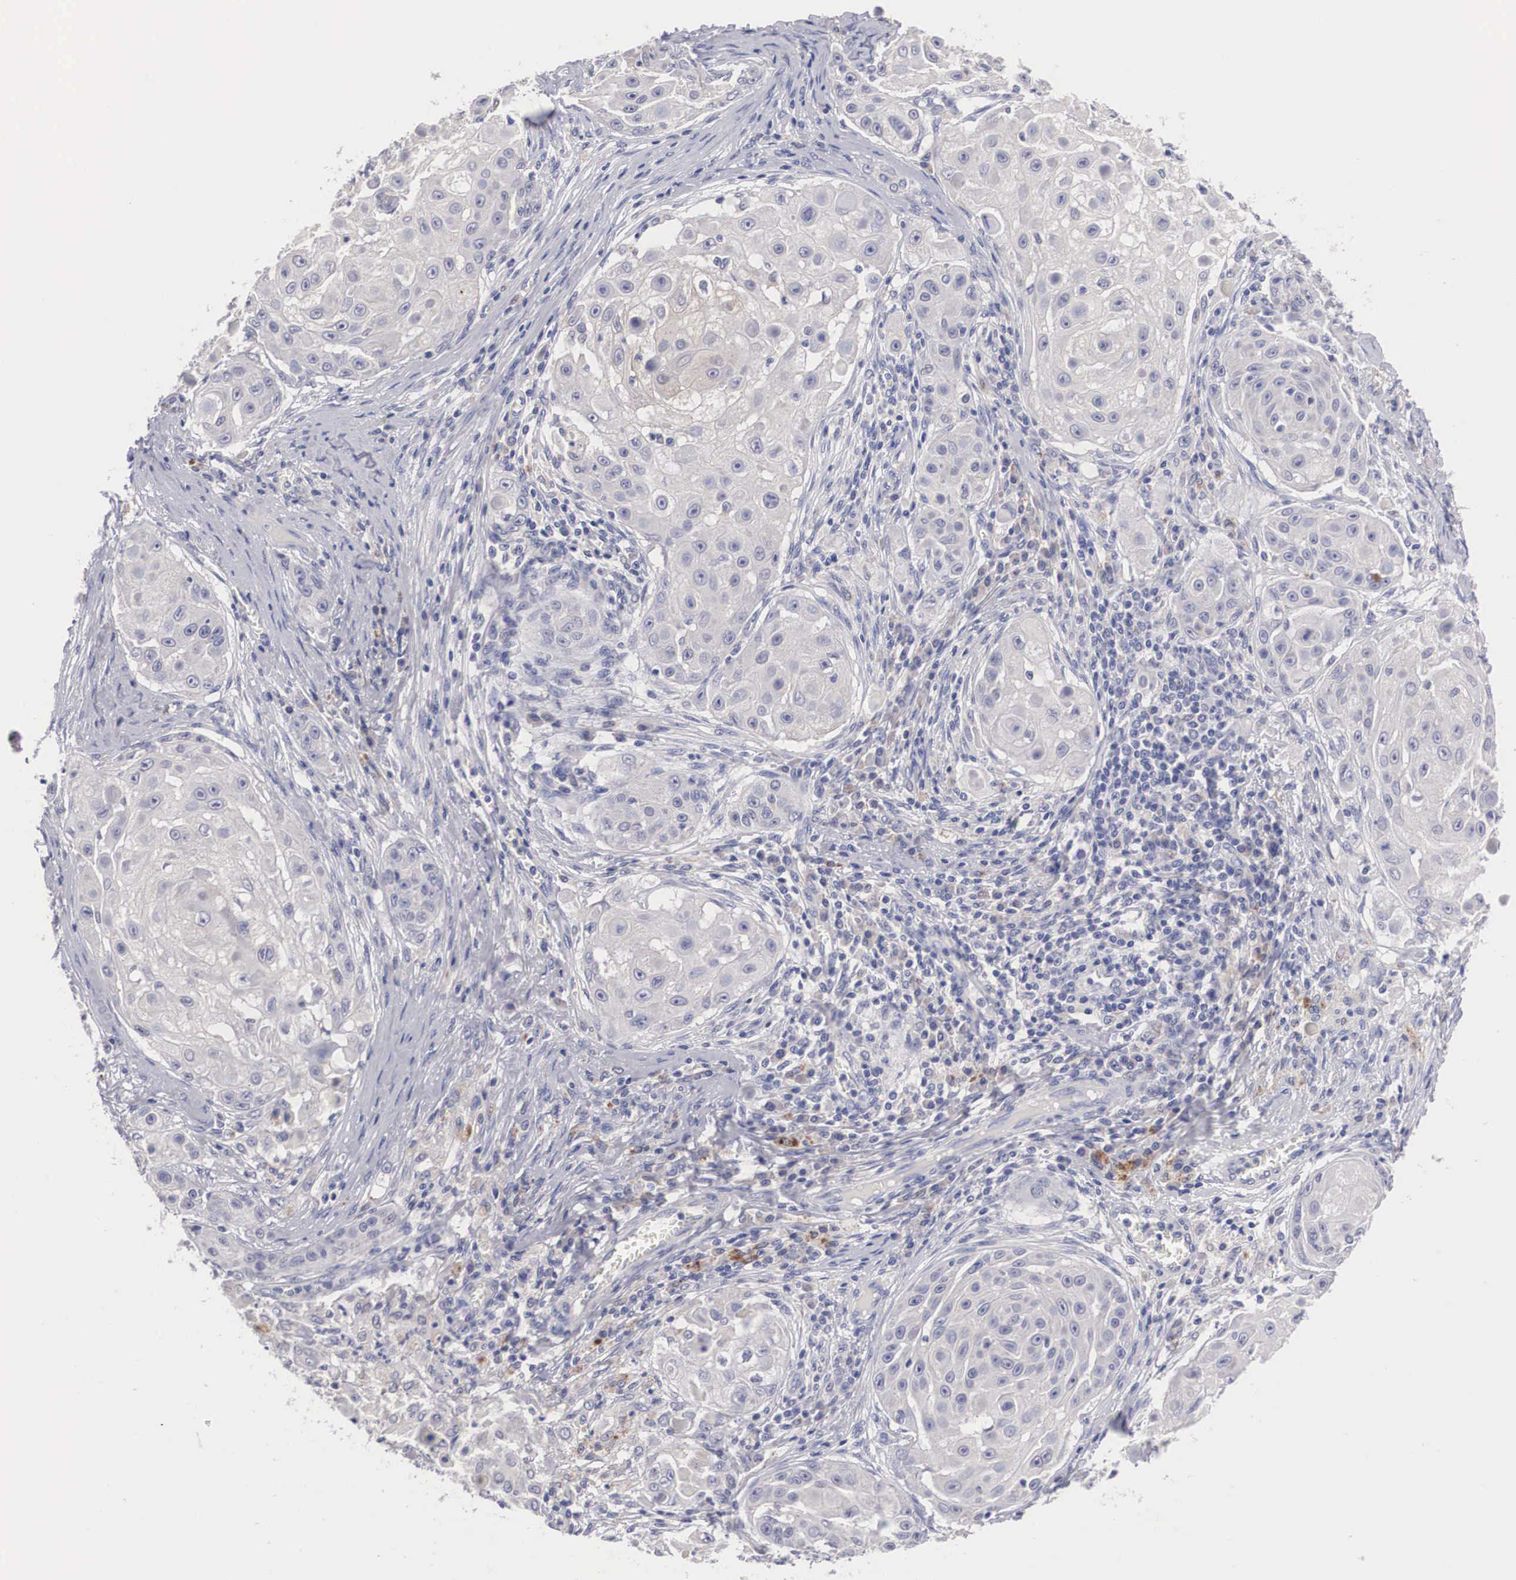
{"staining": {"intensity": "negative", "quantity": "none", "location": "none"}, "tissue": "skin cancer", "cell_type": "Tumor cells", "image_type": "cancer", "snomed": [{"axis": "morphology", "description": "Squamous cell carcinoma, NOS"}, {"axis": "topography", "description": "Skin"}], "caption": "This is an IHC micrograph of human skin squamous cell carcinoma. There is no staining in tumor cells.", "gene": "ABHD4", "patient": {"sex": "female", "age": 57}}